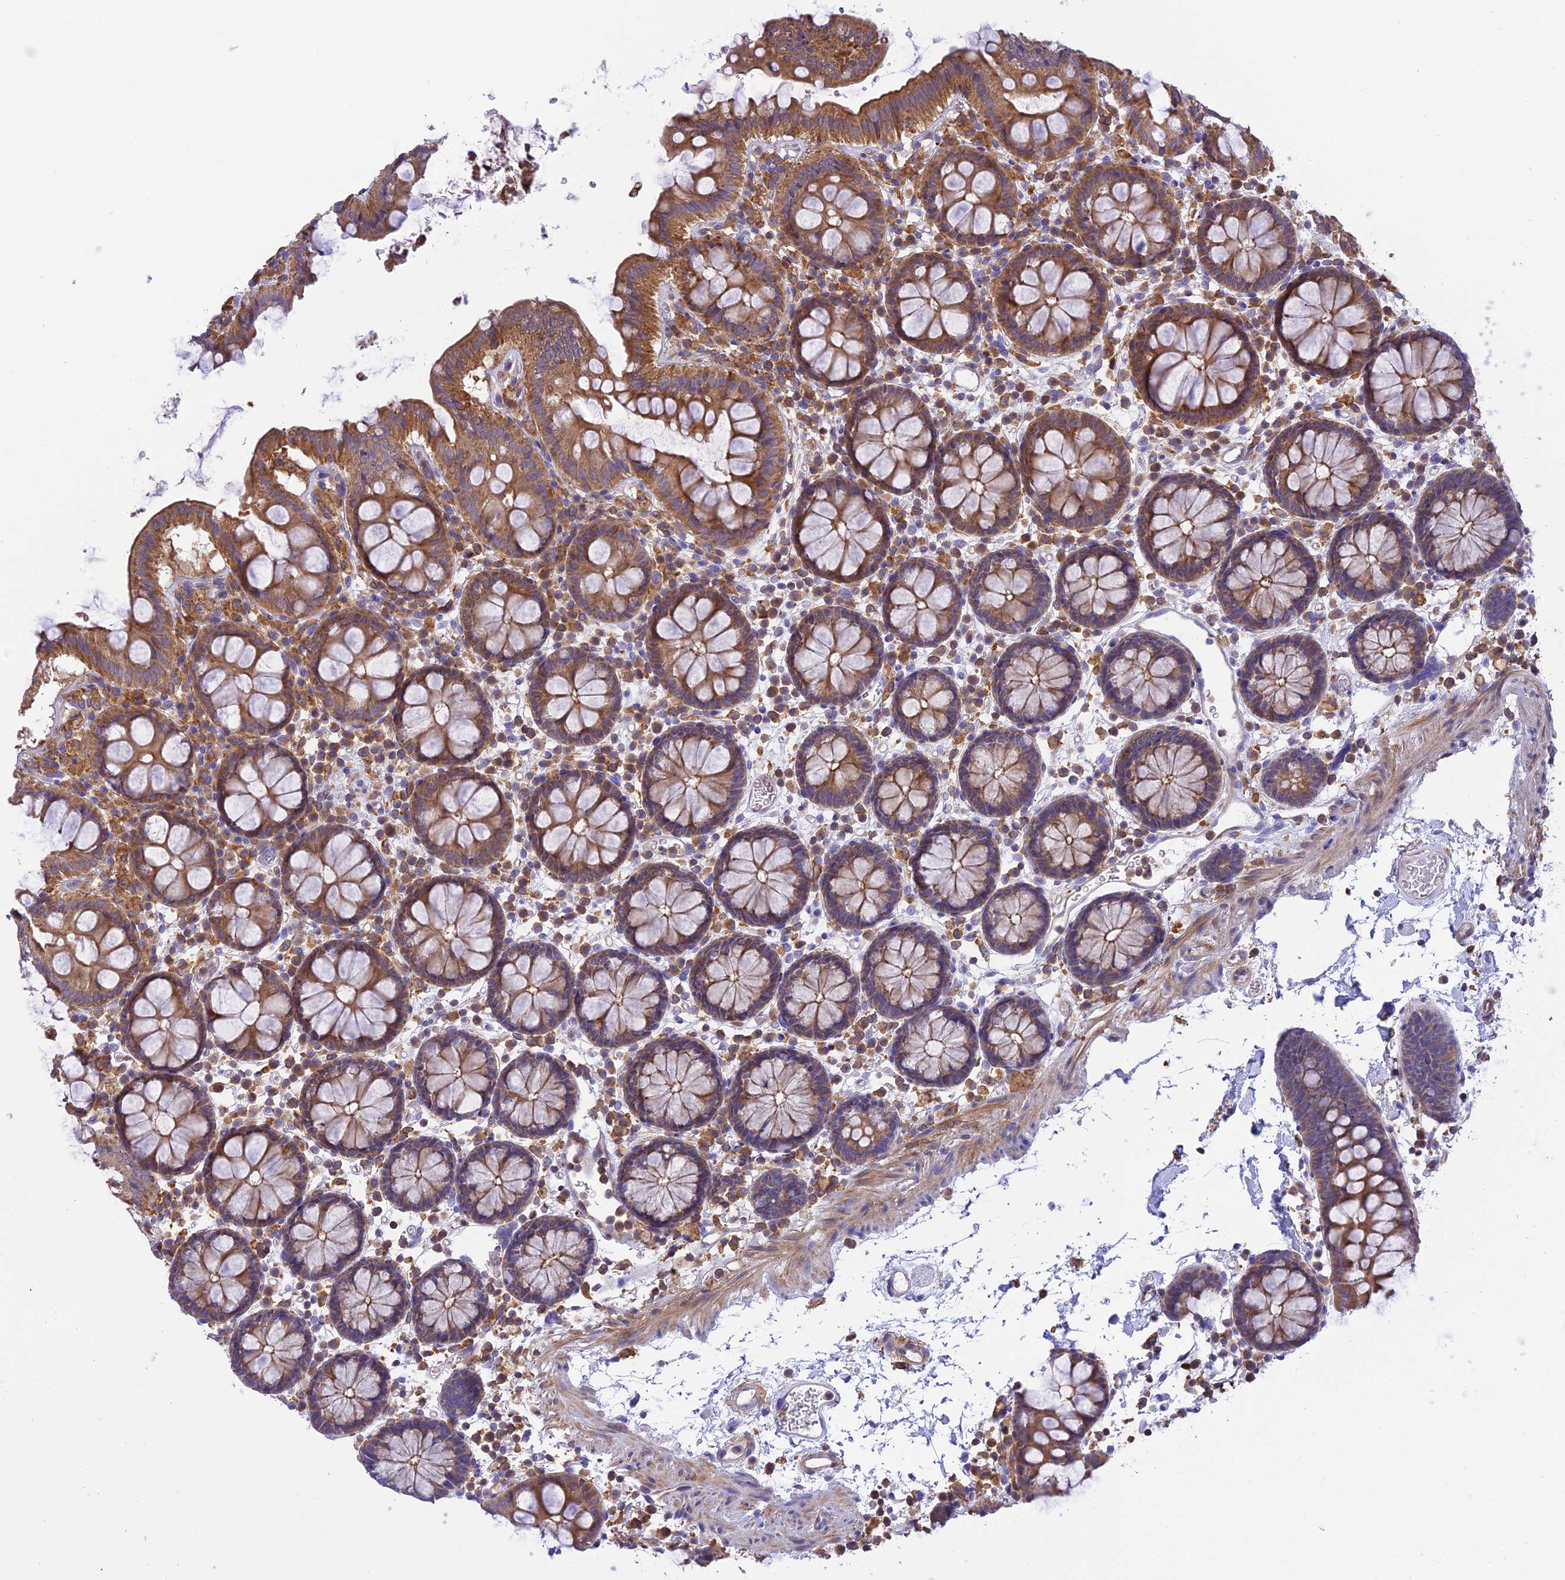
{"staining": {"intensity": "weak", "quantity": ">75%", "location": "cytoplasmic/membranous"}, "tissue": "colon", "cell_type": "Endothelial cells", "image_type": "normal", "snomed": [{"axis": "morphology", "description": "Normal tissue, NOS"}, {"axis": "topography", "description": "Colon"}], "caption": "Immunohistochemistry image of benign colon: colon stained using immunohistochemistry (IHC) demonstrates low levels of weak protein expression localized specifically in the cytoplasmic/membranous of endothelial cells, appearing as a cytoplasmic/membranous brown color.", "gene": "CORO7", "patient": {"sex": "male", "age": 75}}